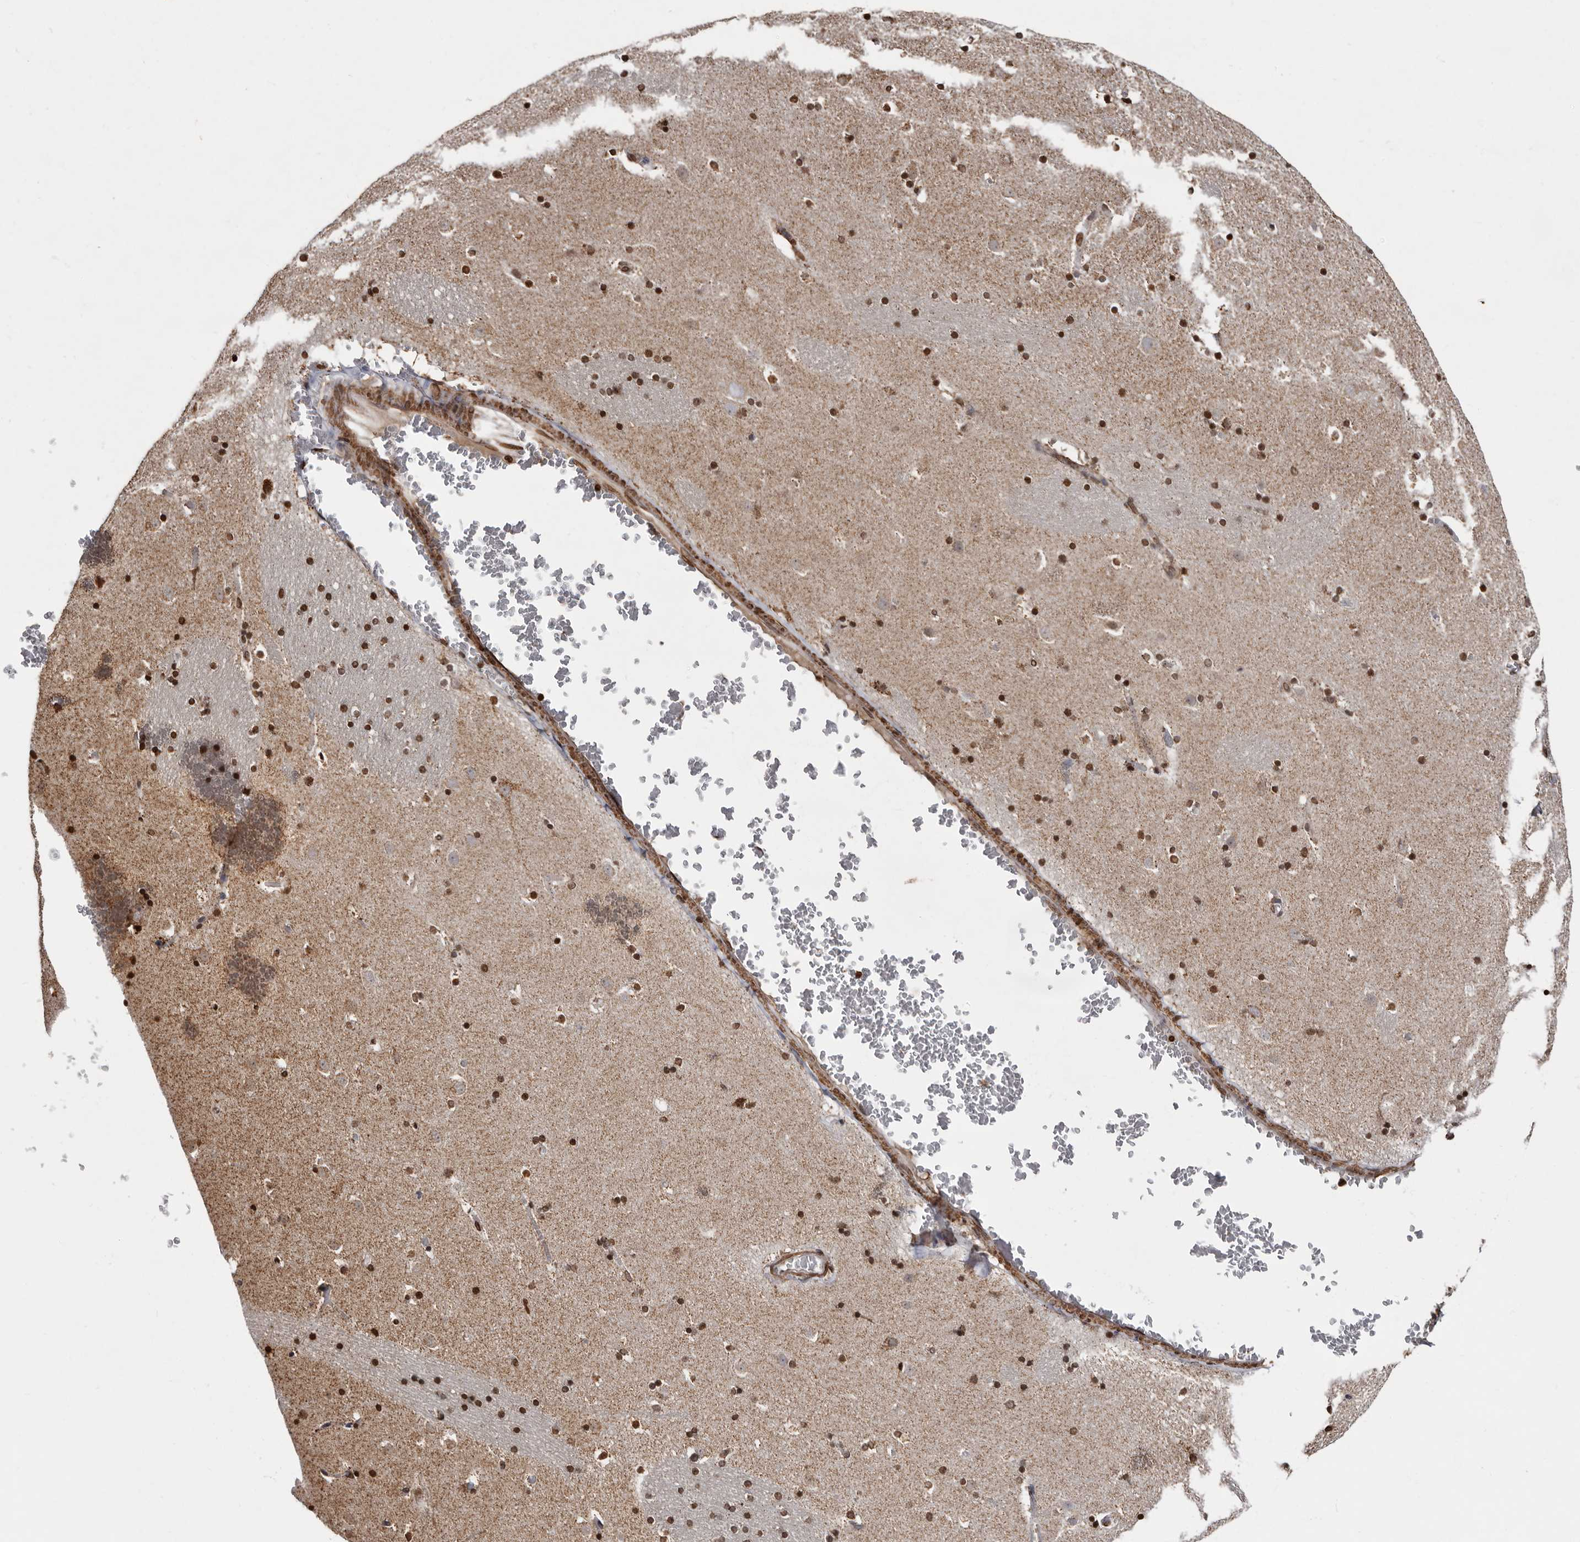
{"staining": {"intensity": "strong", "quantity": ">75%", "location": "nuclear"}, "tissue": "caudate", "cell_type": "Glial cells", "image_type": "normal", "snomed": [{"axis": "morphology", "description": "Normal tissue, NOS"}, {"axis": "topography", "description": "Lateral ventricle wall"}], "caption": "Protein analysis of benign caudate shows strong nuclear staining in about >75% of glial cells.", "gene": "CCDC190", "patient": {"sex": "male", "age": 45}}